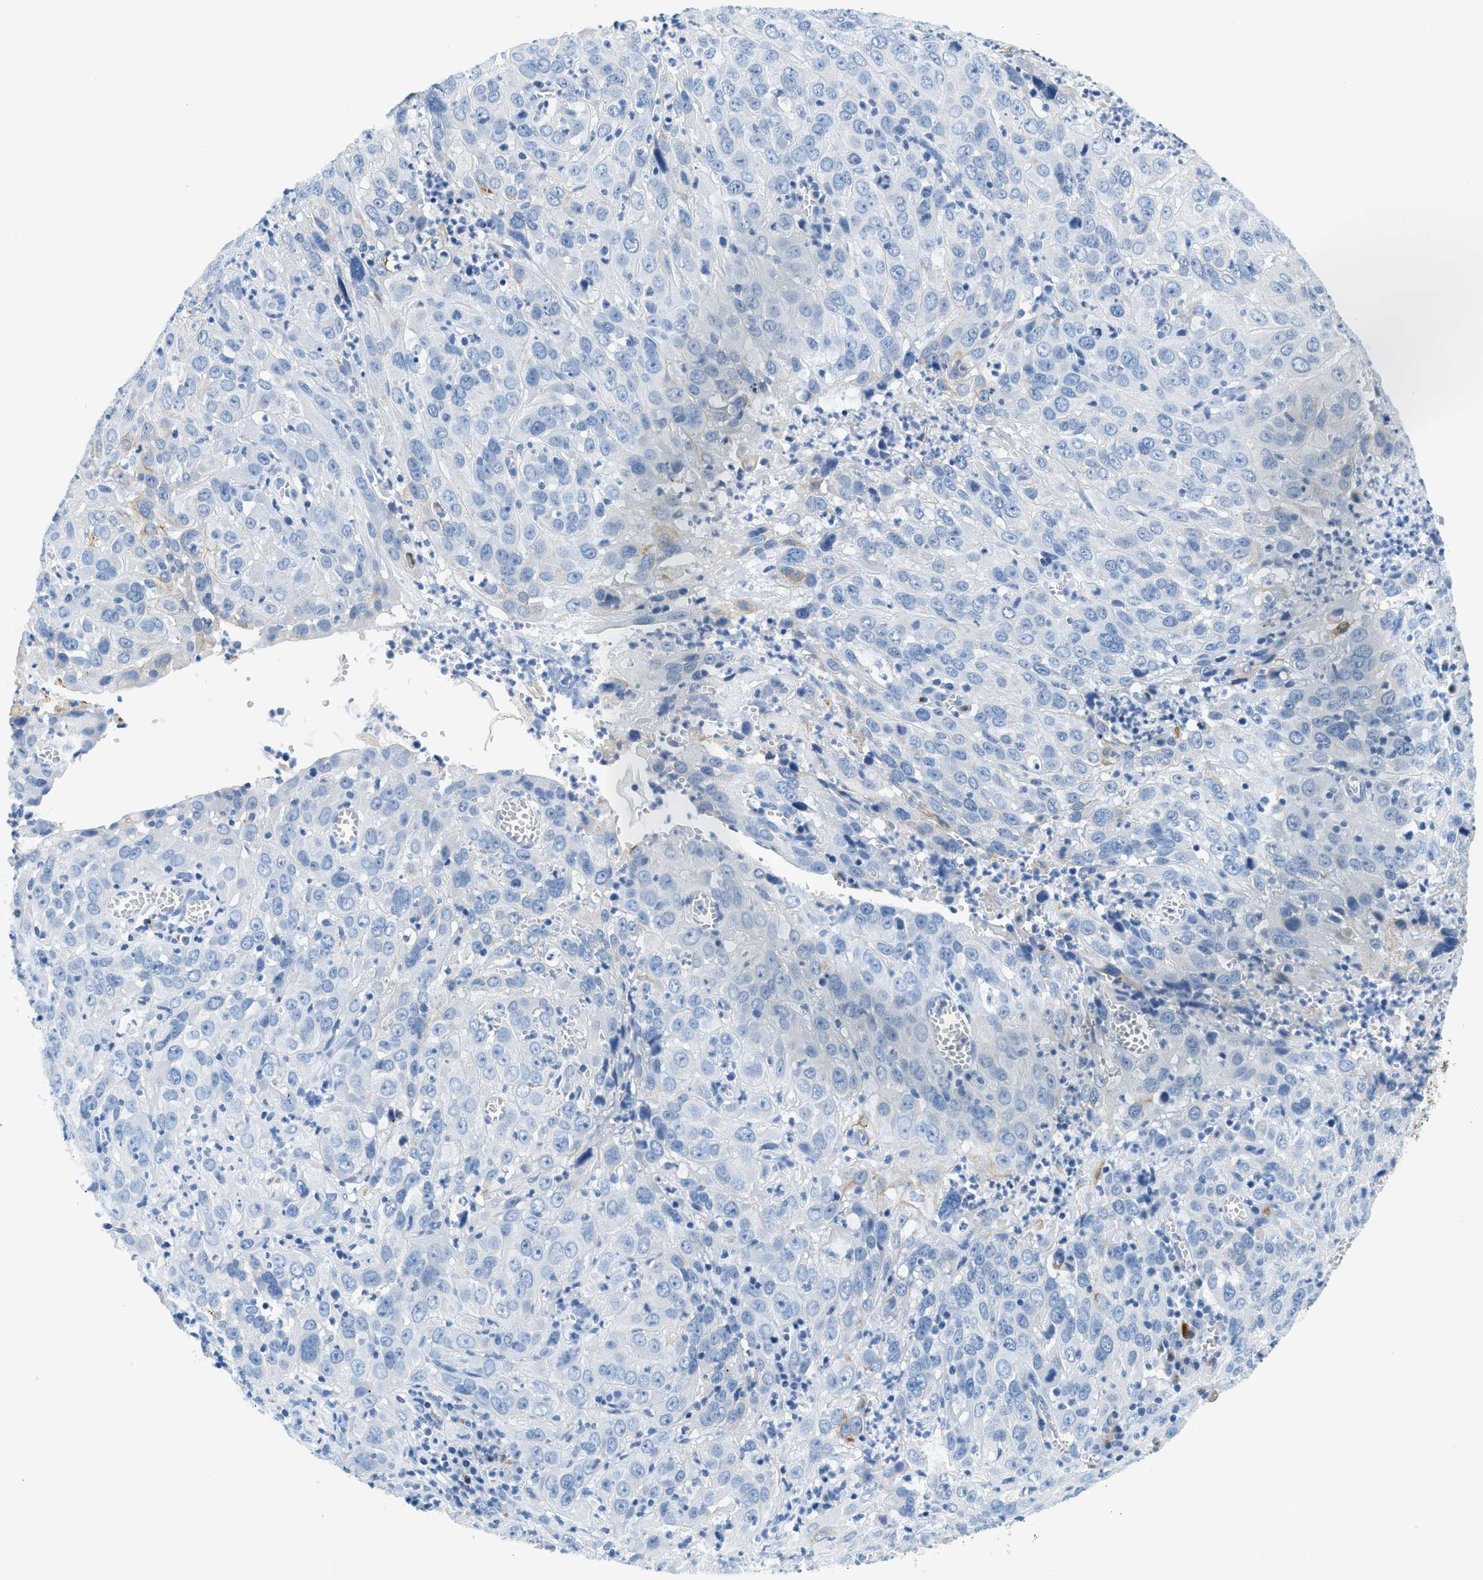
{"staining": {"intensity": "negative", "quantity": "none", "location": "none"}, "tissue": "cervical cancer", "cell_type": "Tumor cells", "image_type": "cancer", "snomed": [{"axis": "morphology", "description": "Squamous cell carcinoma, NOS"}, {"axis": "topography", "description": "Cervix"}], "caption": "The immunohistochemistry photomicrograph has no significant expression in tumor cells of cervical cancer (squamous cell carcinoma) tissue. (Stains: DAB (3,3'-diaminobenzidine) immunohistochemistry (IHC) with hematoxylin counter stain, Microscopy: brightfield microscopy at high magnification).", "gene": "STXBP2", "patient": {"sex": "female", "age": 32}}